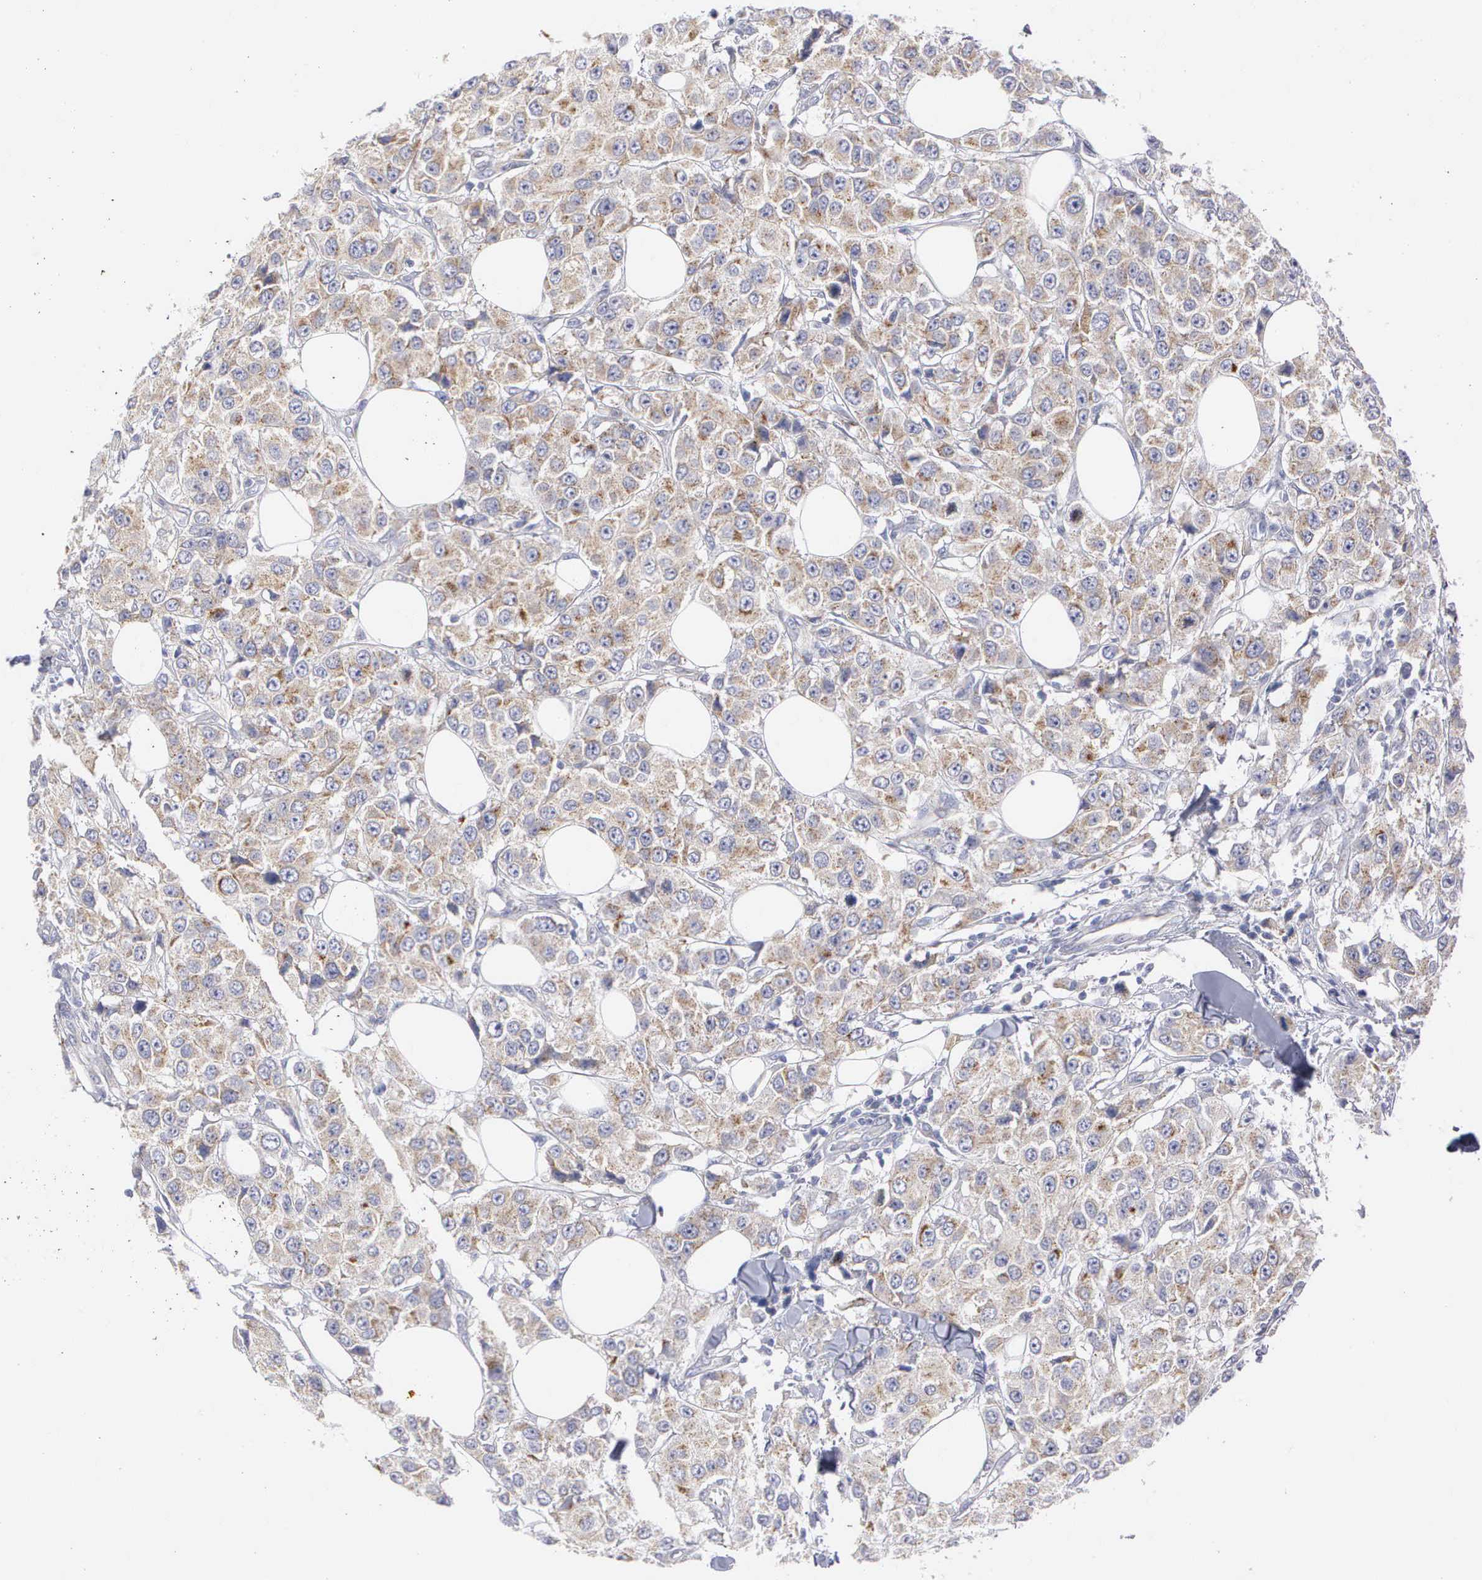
{"staining": {"intensity": "weak", "quantity": ">75%", "location": "cytoplasmic/membranous"}, "tissue": "breast cancer", "cell_type": "Tumor cells", "image_type": "cancer", "snomed": [{"axis": "morphology", "description": "Duct carcinoma"}, {"axis": "topography", "description": "Breast"}], "caption": "Weak cytoplasmic/membranous protein expression is seen in about >75% of tumor cells in invasive ductal carcinoma (breast).", "gene": "CEP170B", "patient": {"sex": "female", "age": 58}}